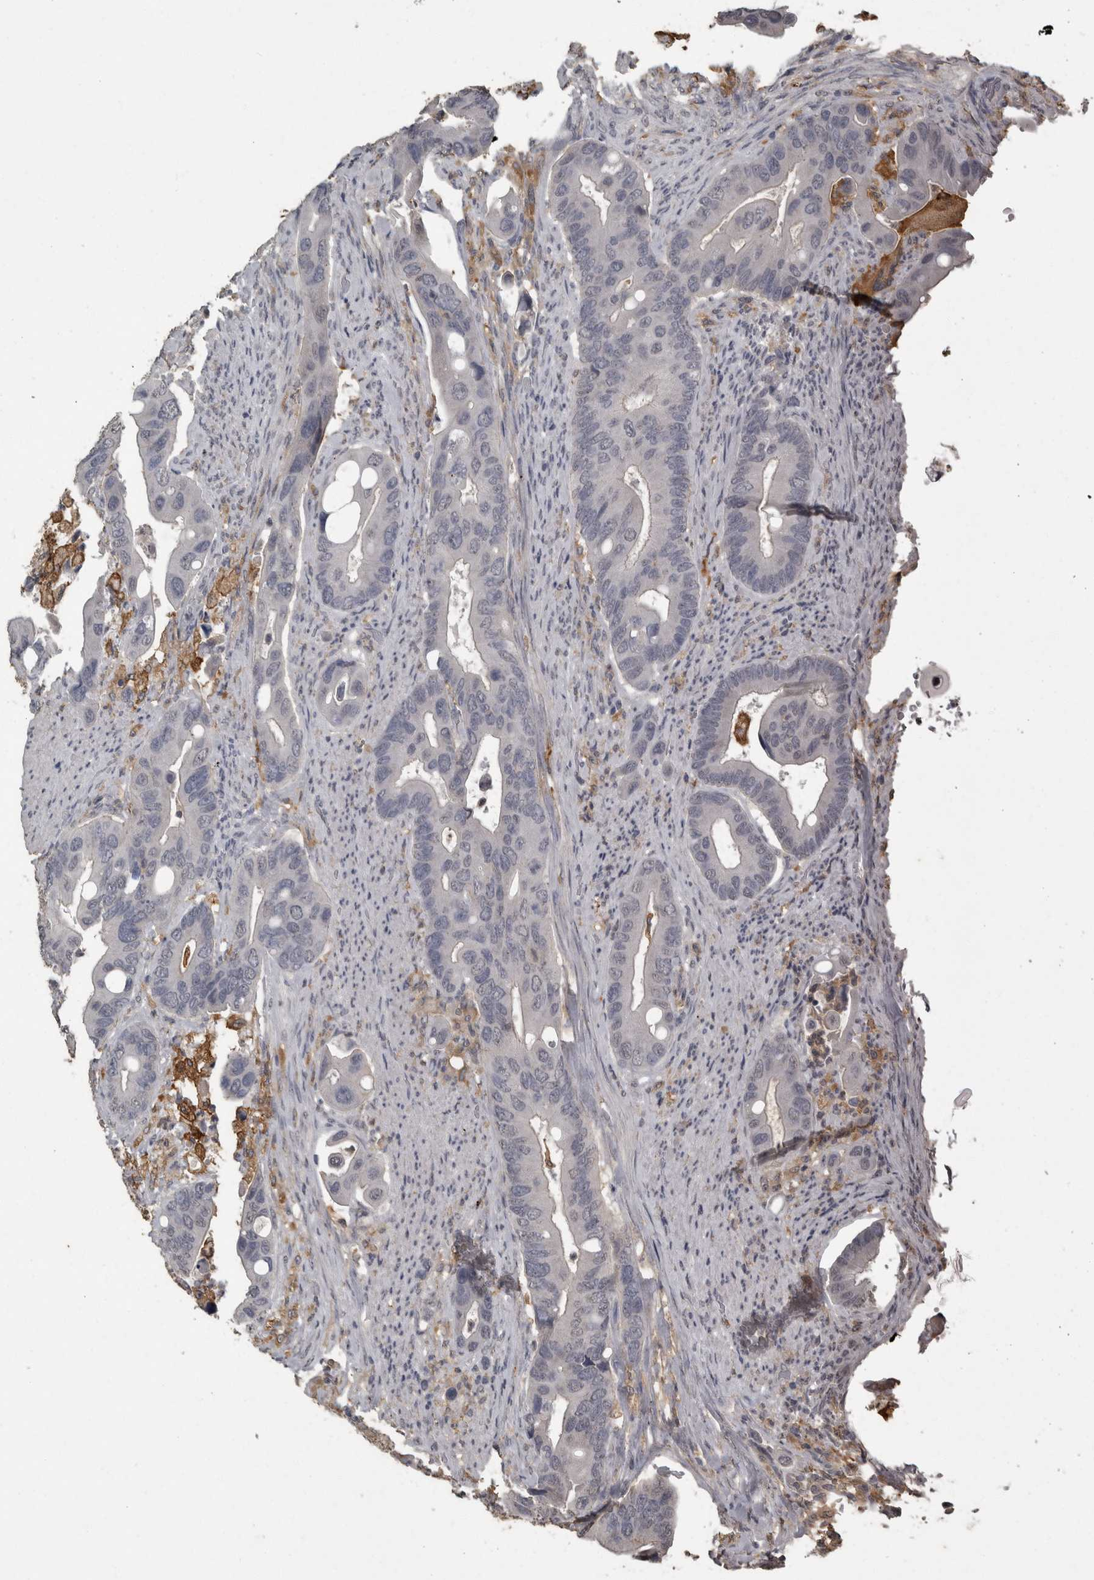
{"staining": {"intensity": "negative", "quantity": "none", "location": "none"}, "tissue": "colorectal cancer", "cell_type": "Tumor cells", "image_type": "cancer", "snomed": [{"axis": "morphology", "description": "Adenocarcinoma, NOS"}, {"axis": "topography", "description": "Rectum"}], "caption": "There is no significant expression in tumor cells of colorectal adenocarcinoma. (DAB (3,3'-diaminobenzidine) immunohistochemistry (IHC) visualized using brightfield microscopy, high magnification).", "gene": "PIK3AP1", "patient": {"sex": "female", "age": 57}}